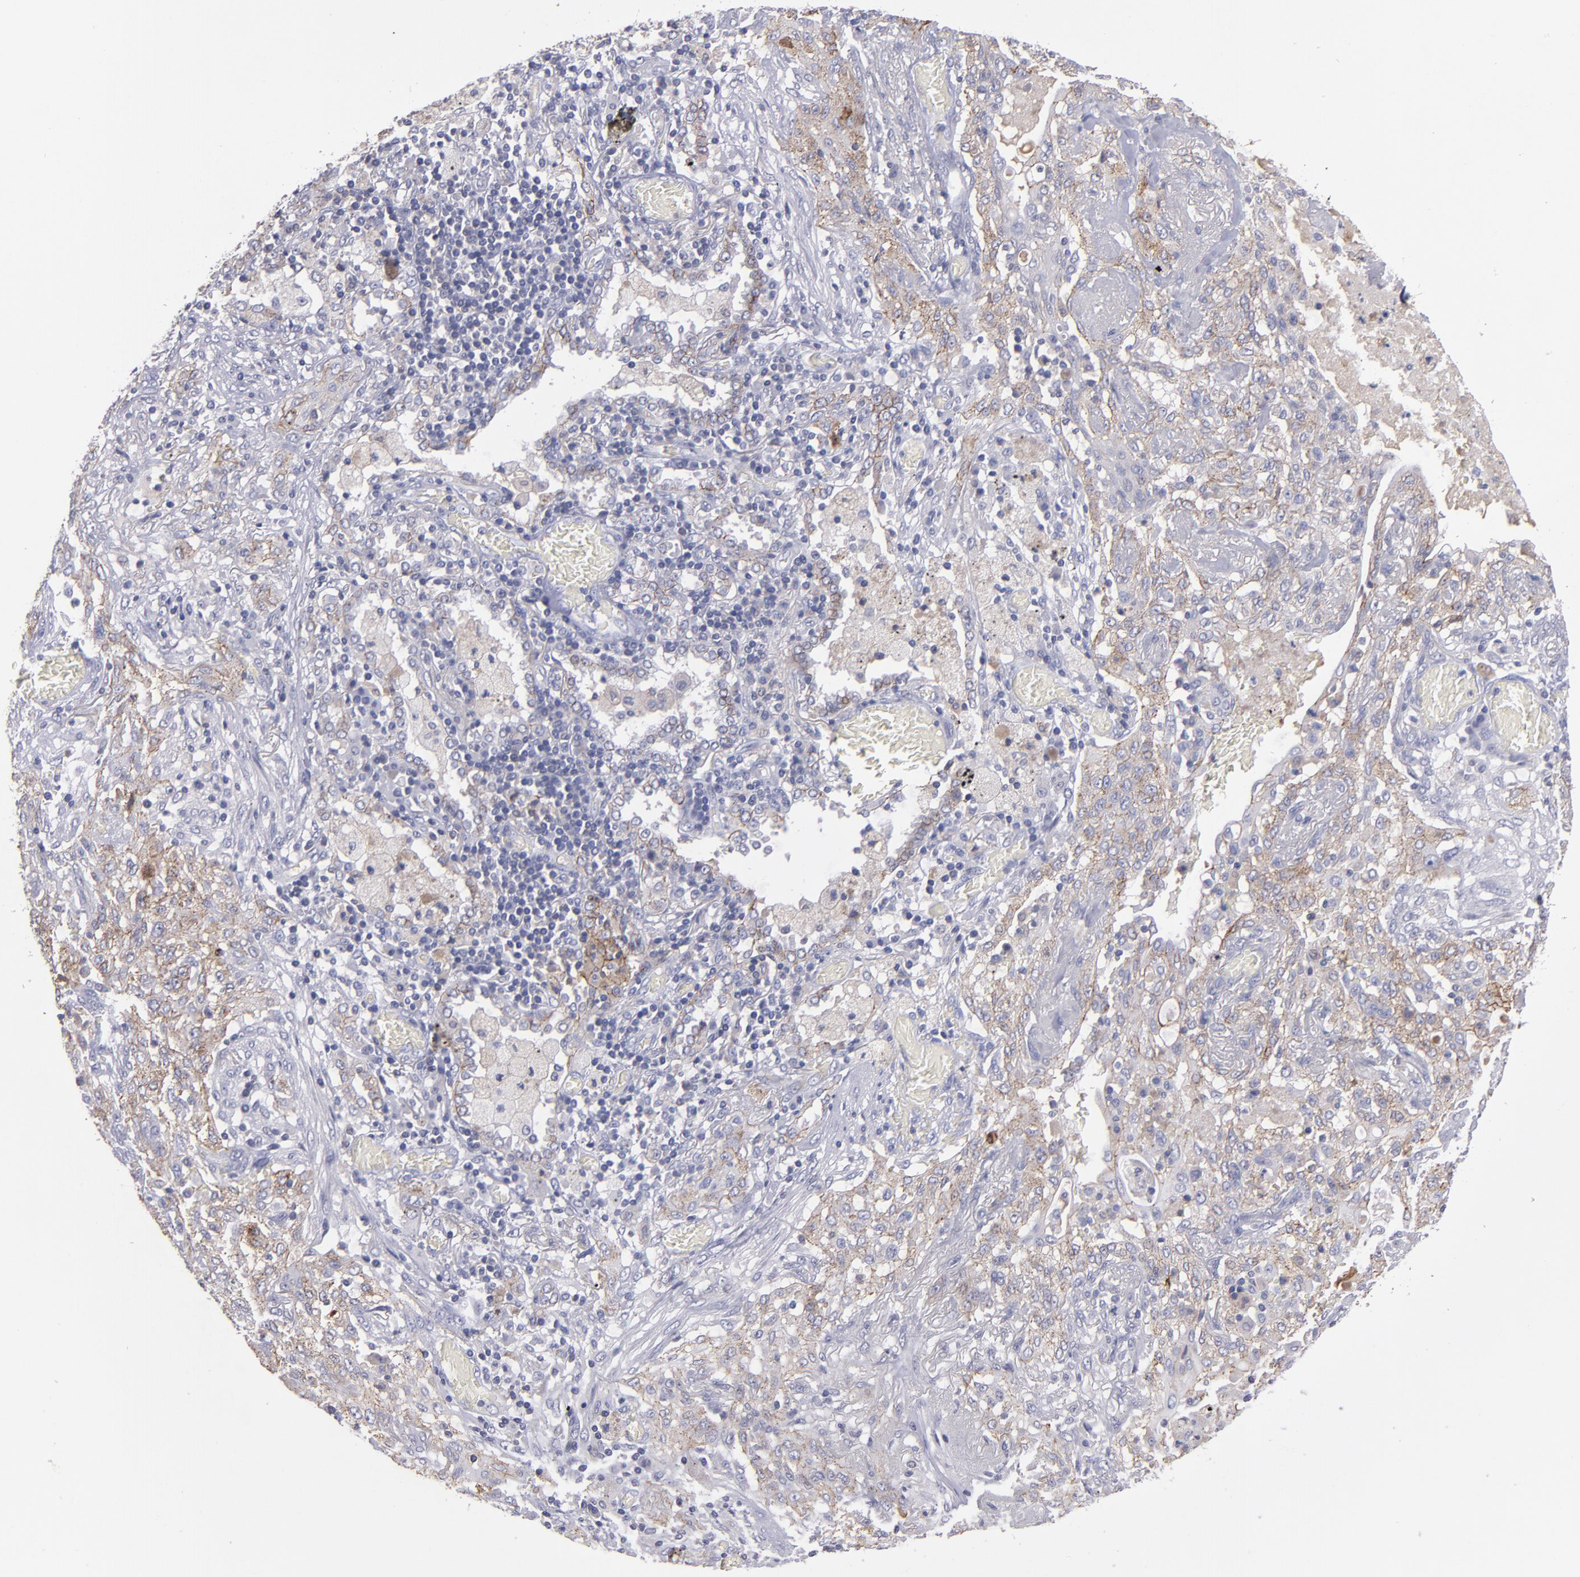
{"staining": {"intensity": "moderate", "quantity": ">75%", "location": "cytoplasmic/membranous"}, "tissue": "lung cancer", "cell_type": "Tumor cells", "image_type": "cancer", "snomed": [{"axis": "morphology", "description": "Squamous cell carcinoma, NOS"}, {"axis": "topography", "description": "Lung"}], "caption": "This is an image of IHC staining of squamous cell carcinoma (lung), which shows moderate expression in the cytoplasmic/membranous of tumor cells.", "gene": "CDH3", "patient": {"sex": "female", "age": 47}}